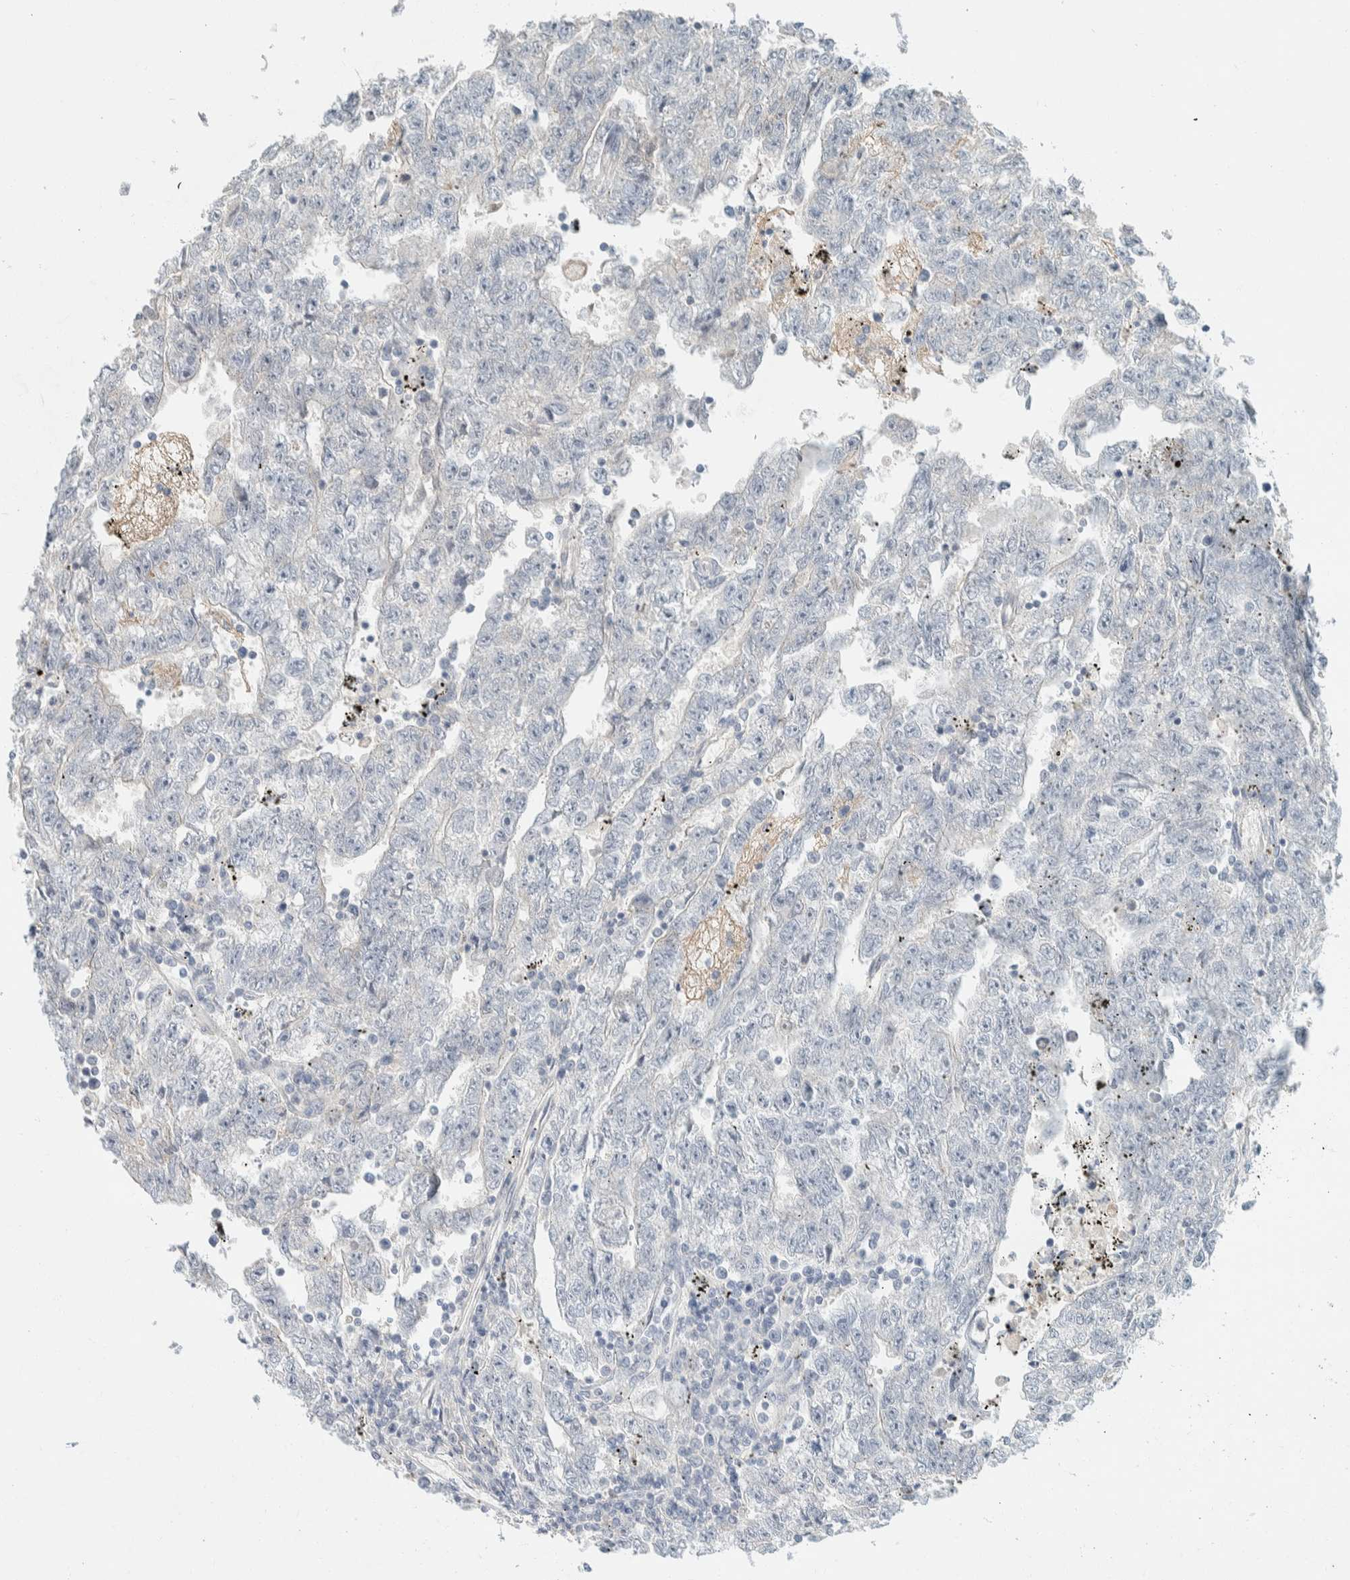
{"staining": {"intensity": "negative", "quantity": "none", "location": "none"}, "tissue": "testis cancer", "cell_type": "Tumor cells", "image_type": "cancer", "snomed": [{"axis": "morphology", "description": "Carcinoma, Embryonal, NOS"}, {"axis": "topography", "description": "Testis"}], "caption": "Immunohistochemical staining of human testis cancer (embryonal carcinoma) demonstrates no significant staining in tumor cells.", "gene": "ALOX12B", "patient": {"sex": "male", "age": 25}}